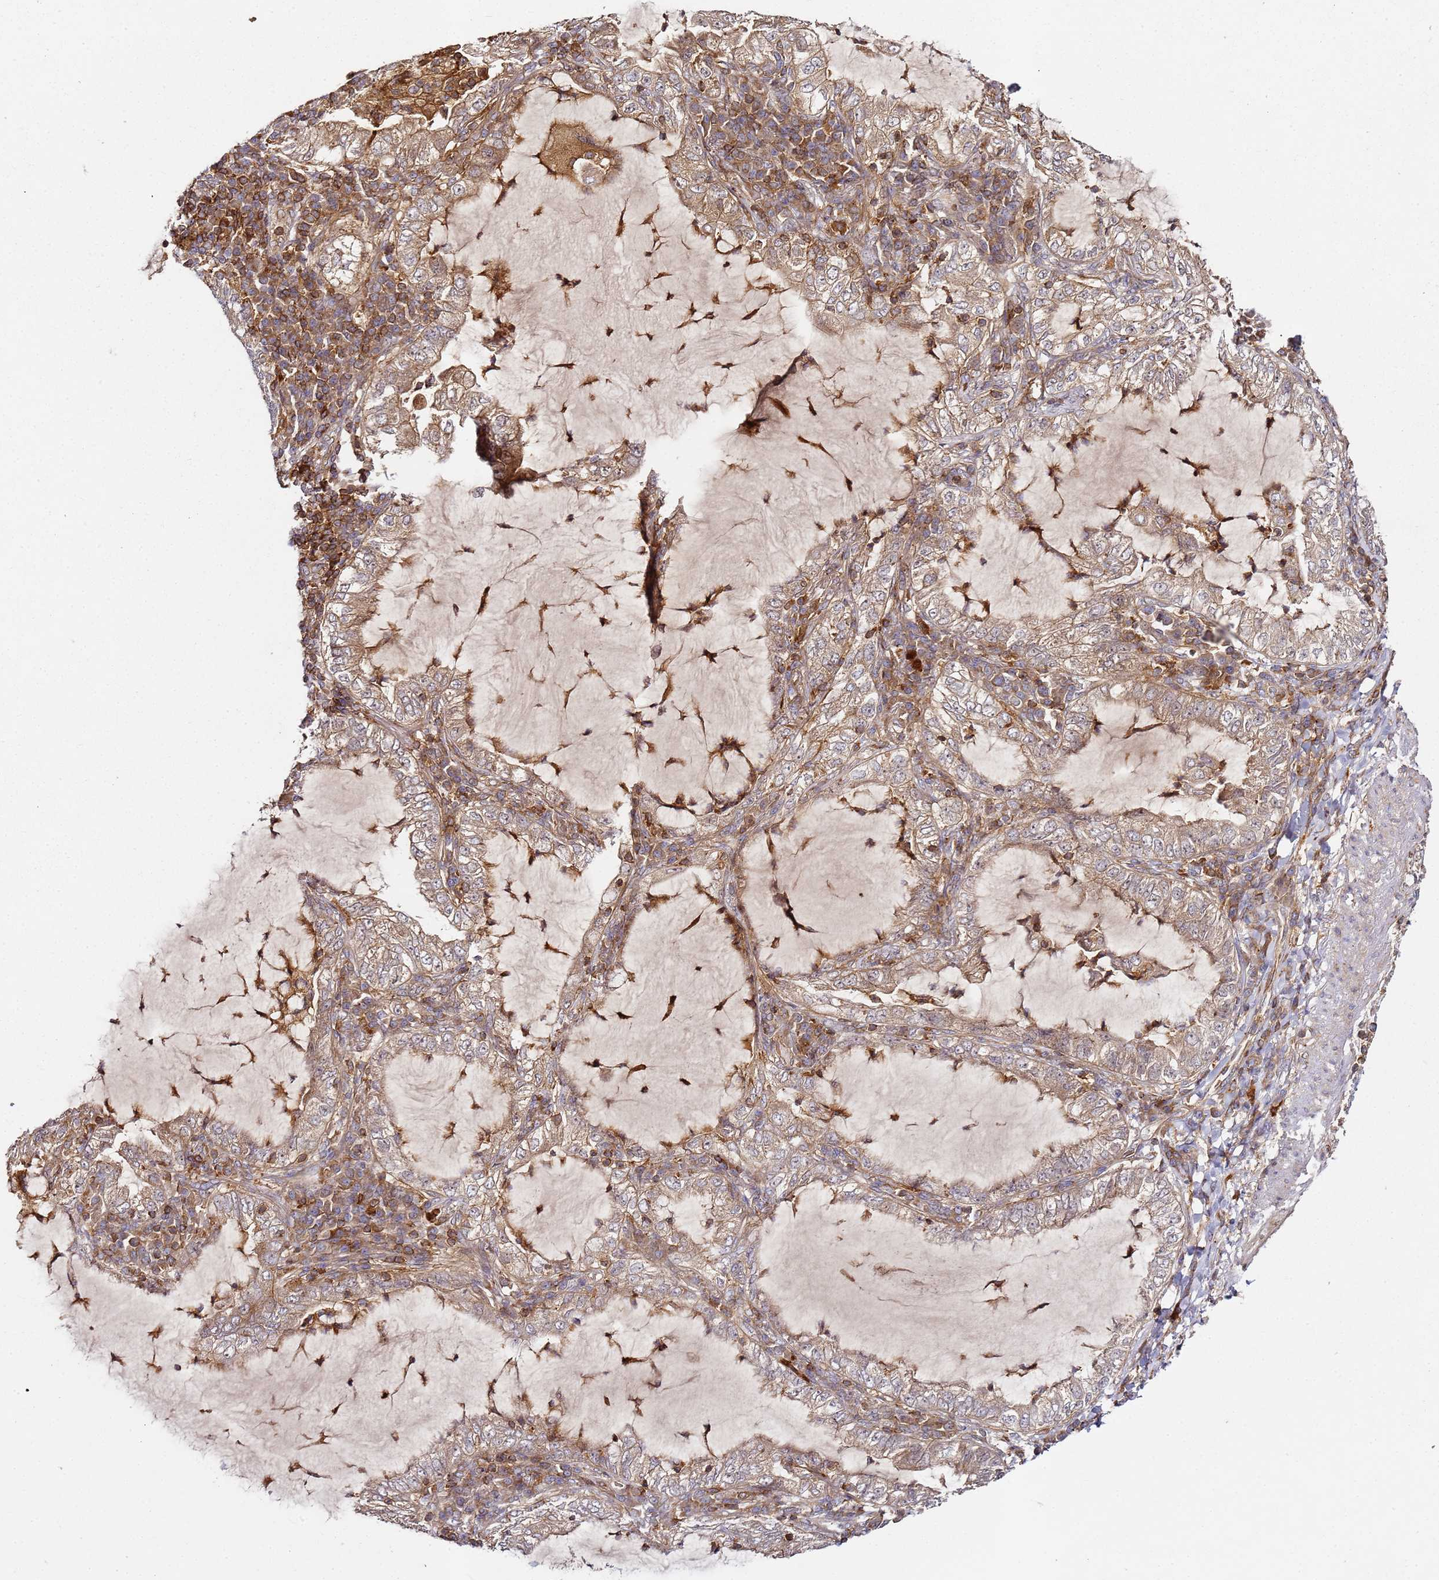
{"staining": {"intensity": "weak", "quantity": "25%-75%", "location": "cytoplasmic/membranous"}, "tissue": "lung cancer", "cell_type": "Tumor cells", "image_type": "cancer", "snomed": [{"axis": "morphology", "description": "Adenocarcinoma, NOS"}, {"axis": "topography", "description": "Lung"}], "caption": "Lung adenocarcinoma was stained to show a protein in brown. There is low levels of weak cytoplasmic/membranous staining in approximately 25%-75% of tumor cells. The protein of interest is shown in brown color, while the nuclei are stained blue.", "gene": "PRMT7", "patient": {"sex": "female", "age": 73}}